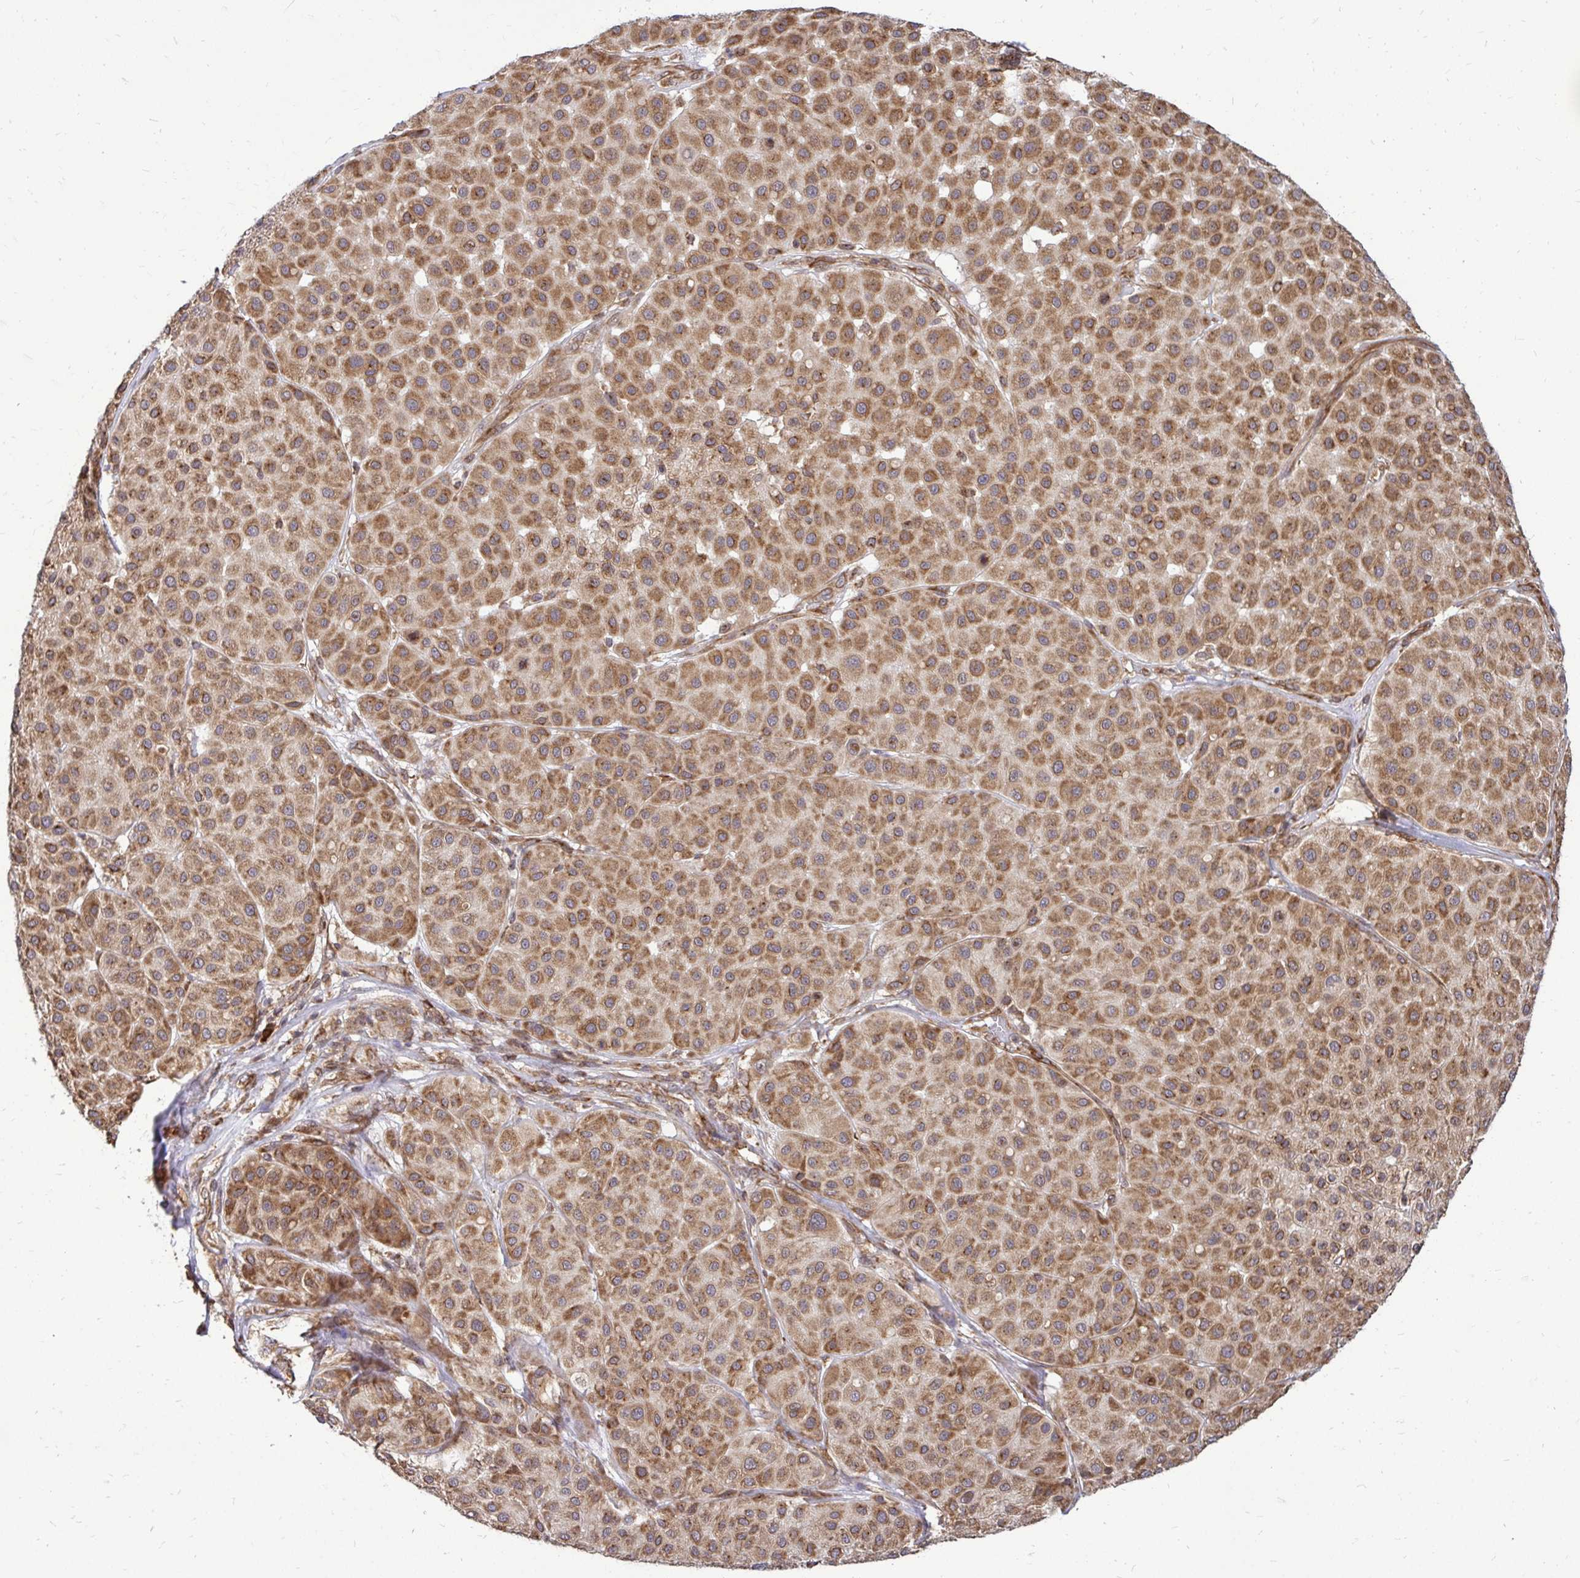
{"staining": {"intensity": "strong", "quantity": ">75%", "location": "cytoplasmic/membranous"}, "tissue": "melanoma", "cell_type": "Tumor cells", "image_type": "cancer", "snomed": [{"axis": "morphology", "description": "Malignant melanoma, Metastatic site"}, {"axis": "topography", "description": "Smooth muscle"}], "caption": "Protein positivity by immunohistochemistry (IHC) demonstrates strong cytoplasmic/membranous expression in about >75% of tumor cells in melanoma.", "gene": "FMR1", "patient": {"sex": "male", "age": 41}}